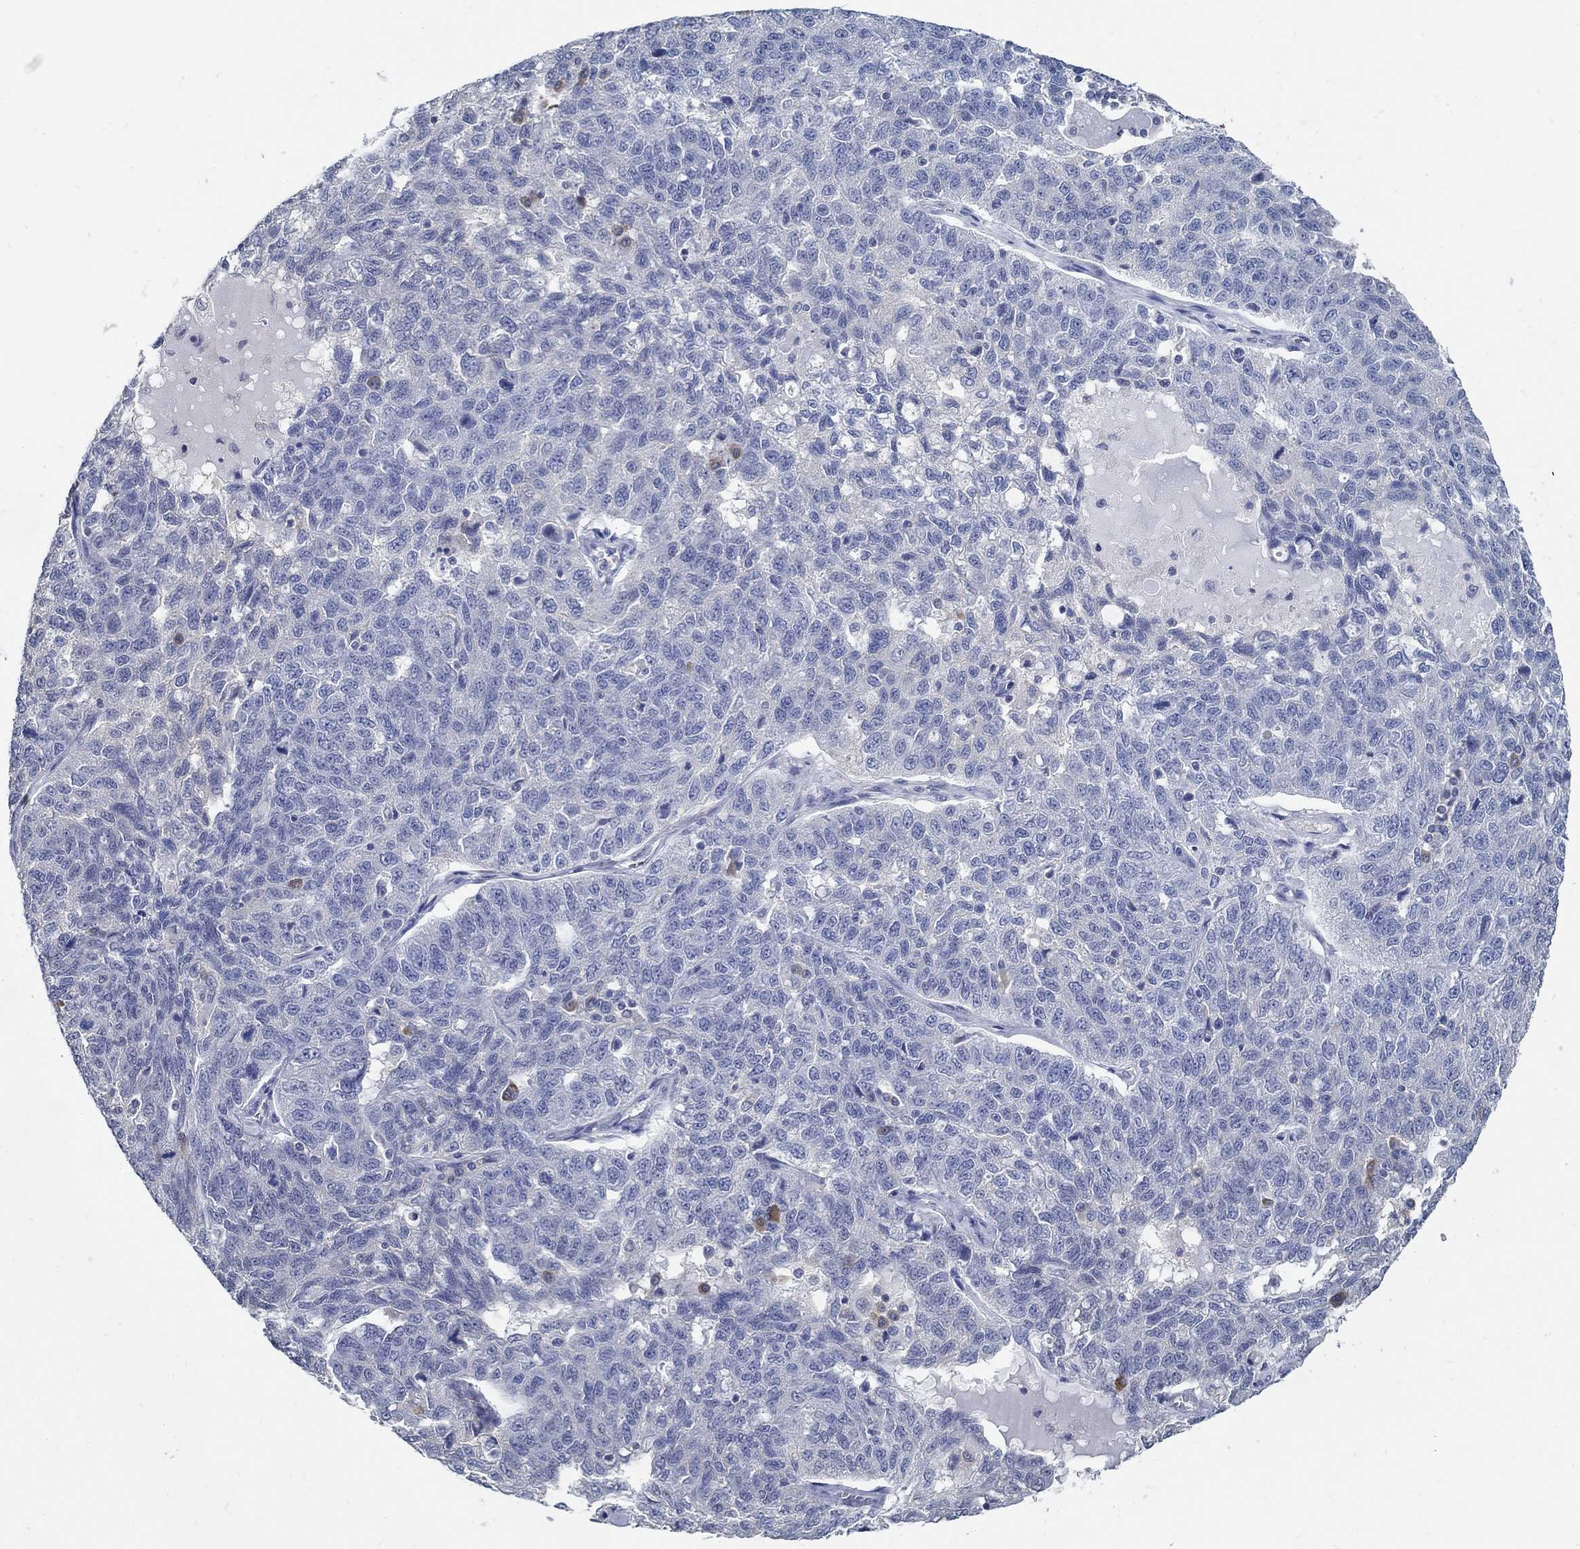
{"staining": {"intensity": "negative", "quantity": "none", "location": "none"}, "tissue": "ovarian cancer", "cell_type": "Tumor cells", "image_type": "cancer", "snomed": [{"axis": "morphology", "description": "Cystadenocarcinoma, serous, NOS"}, {"axis": "topography", "description": "Ovary"}], "caption": "Ovarian serous cystadenocarcinoma was stained to show a protein in brown. There is no significant positivity in tumor cells. (Immunohistochemistry, brightfield microscopy, high magnification).", "gene": "PCDH11X", "patient": {"sex": "female", "age": 71}}